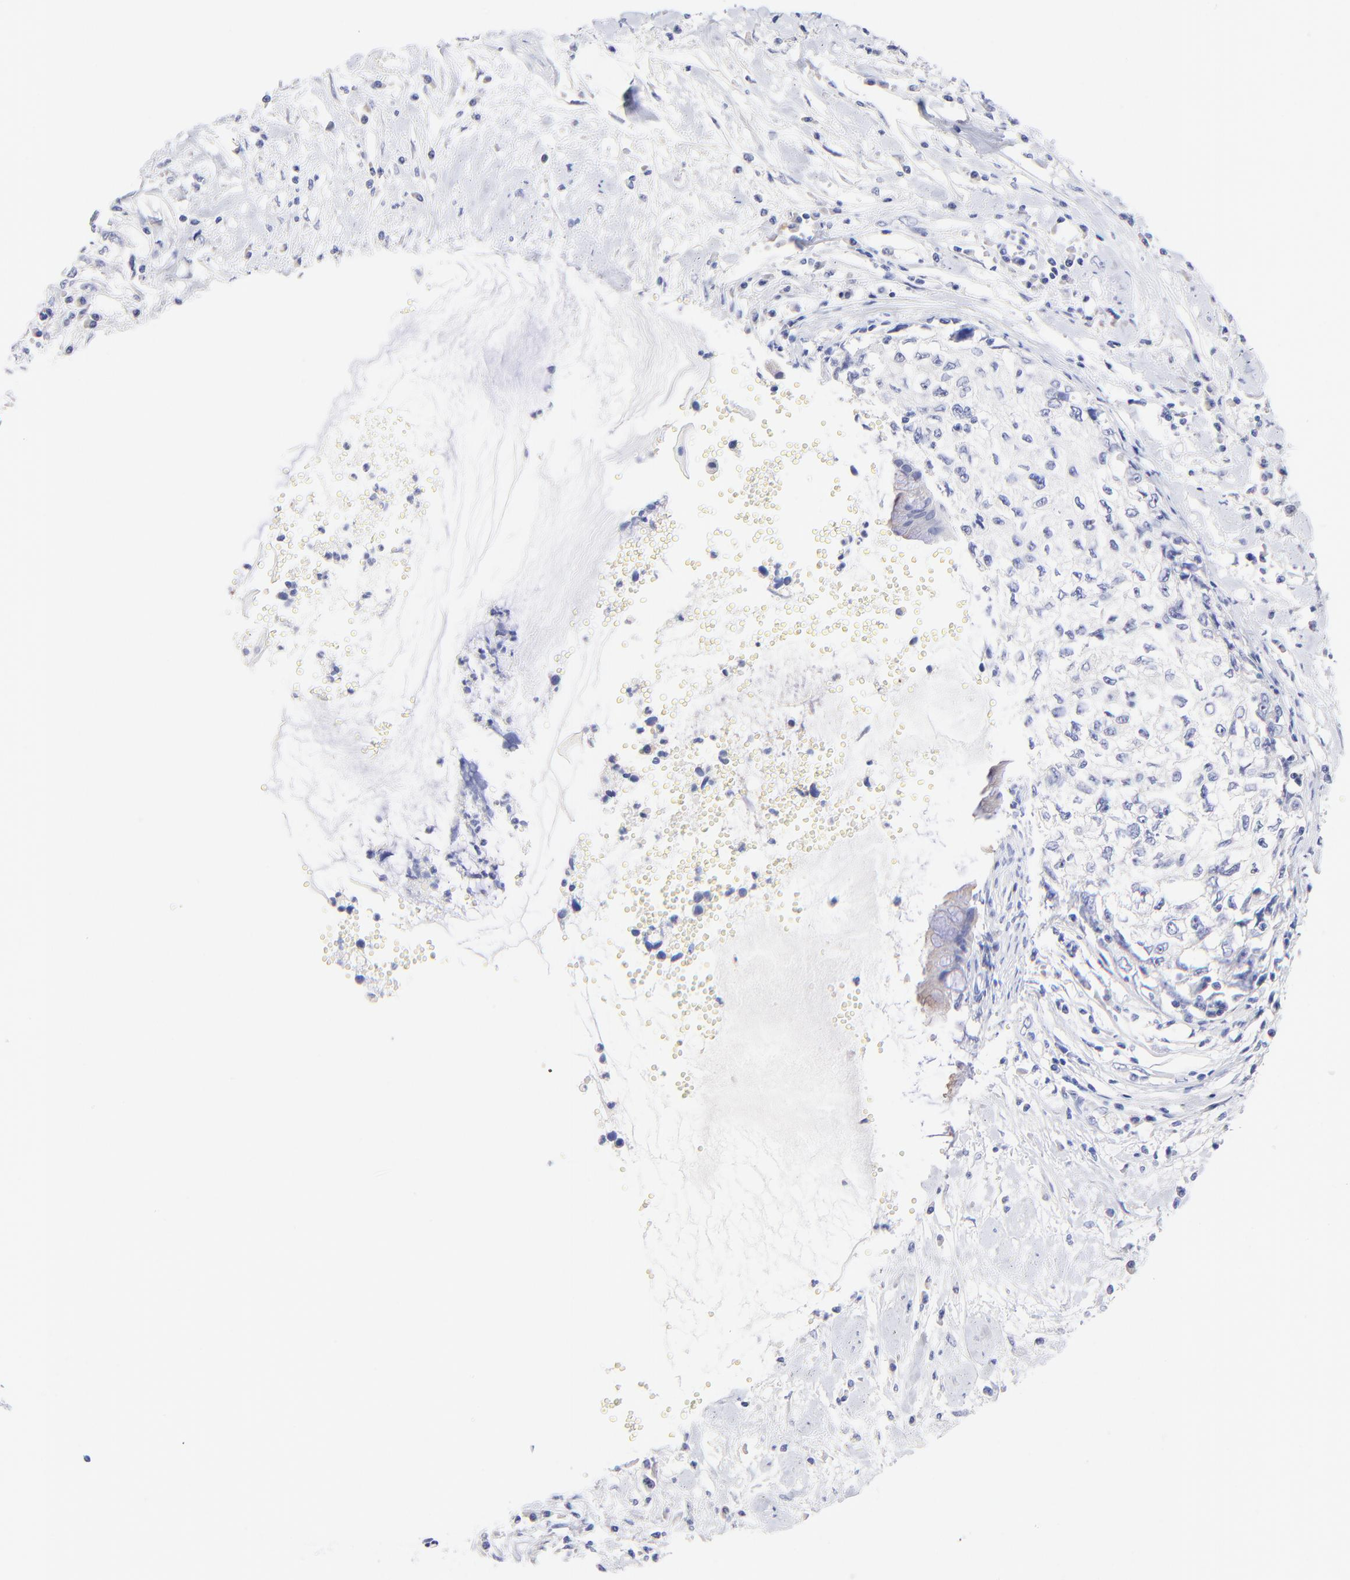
{"staining": {"intensity": "negative", "quantity": "none", "location": "none"}, "tissue": "cervical cancer", "cell_type": "Tumor cells", "image_type": "cancer", "snomed": [{"axis": "morphology", "description": "Normal tissue, NOS"}, {"axis": "morphology", "description": "Squamous cell carcinoma, NOS"}, {"axis": "topography", "description": "Cervix"}], "caption": "Tumor cells show no significant expression in cervical squamous cell carcinoma. (Immunohistochemistry (ihc), brightfield microscopy, high magnification).", "gene": "RAB3A", "patient": {"sex": "female", "age": 45}}